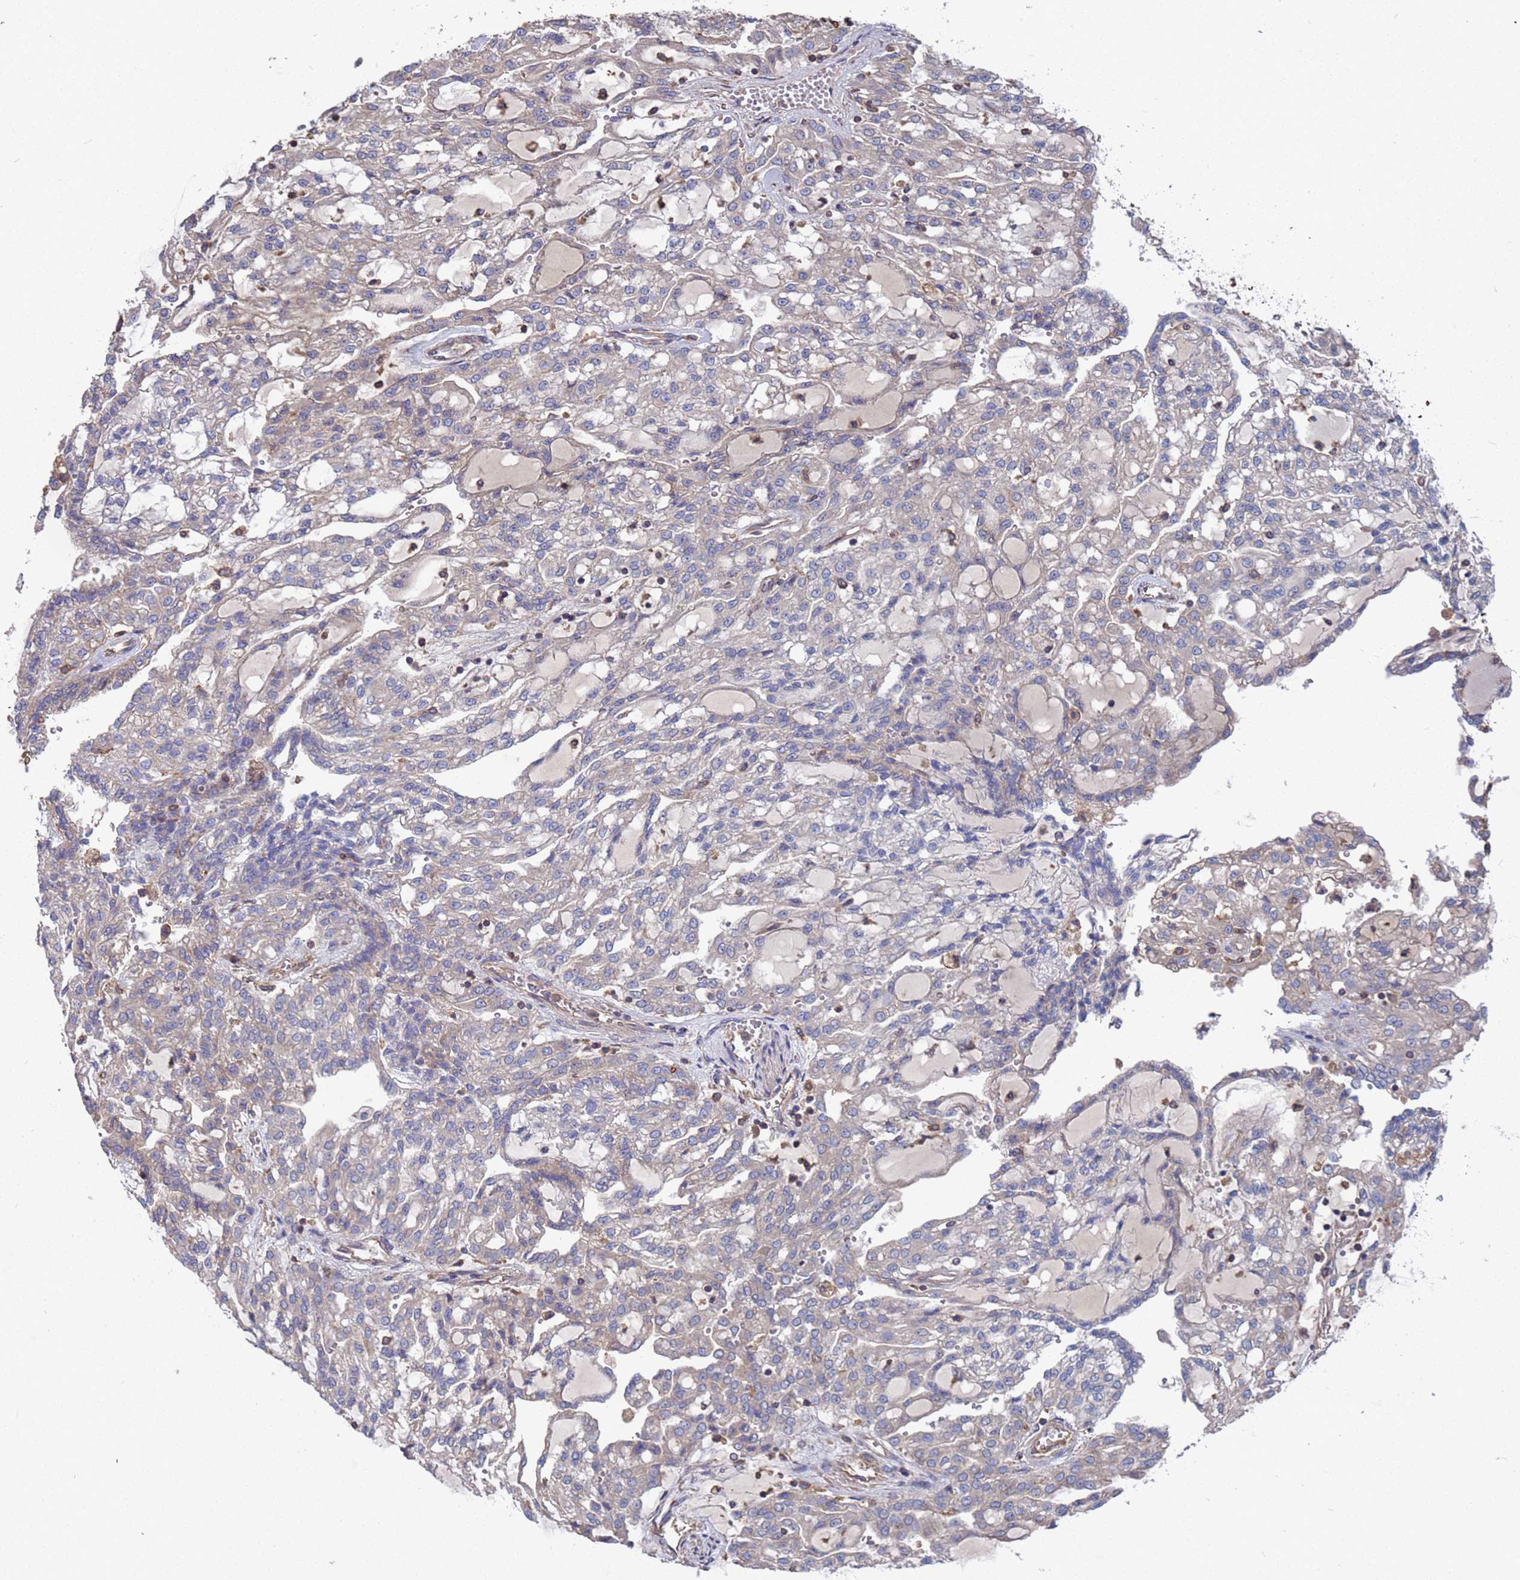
{"staining": {"intensity": "negative", "quantity": "none", "location": "none"}, "tissue": "renal cancer", "cell_type": "Tumor cells", "image_type": "cancer", "snomed": [{"axis": "morphology", "description": "Adenocarcinoma, NOS"}, {"axis": "topography", "description": "Kidney"}], "caption": "IHC of human renal cancer exhibits no positivity in tumor cells.", "gene": "PYCR1", "patient": {"sex": "male", "age": 63}}